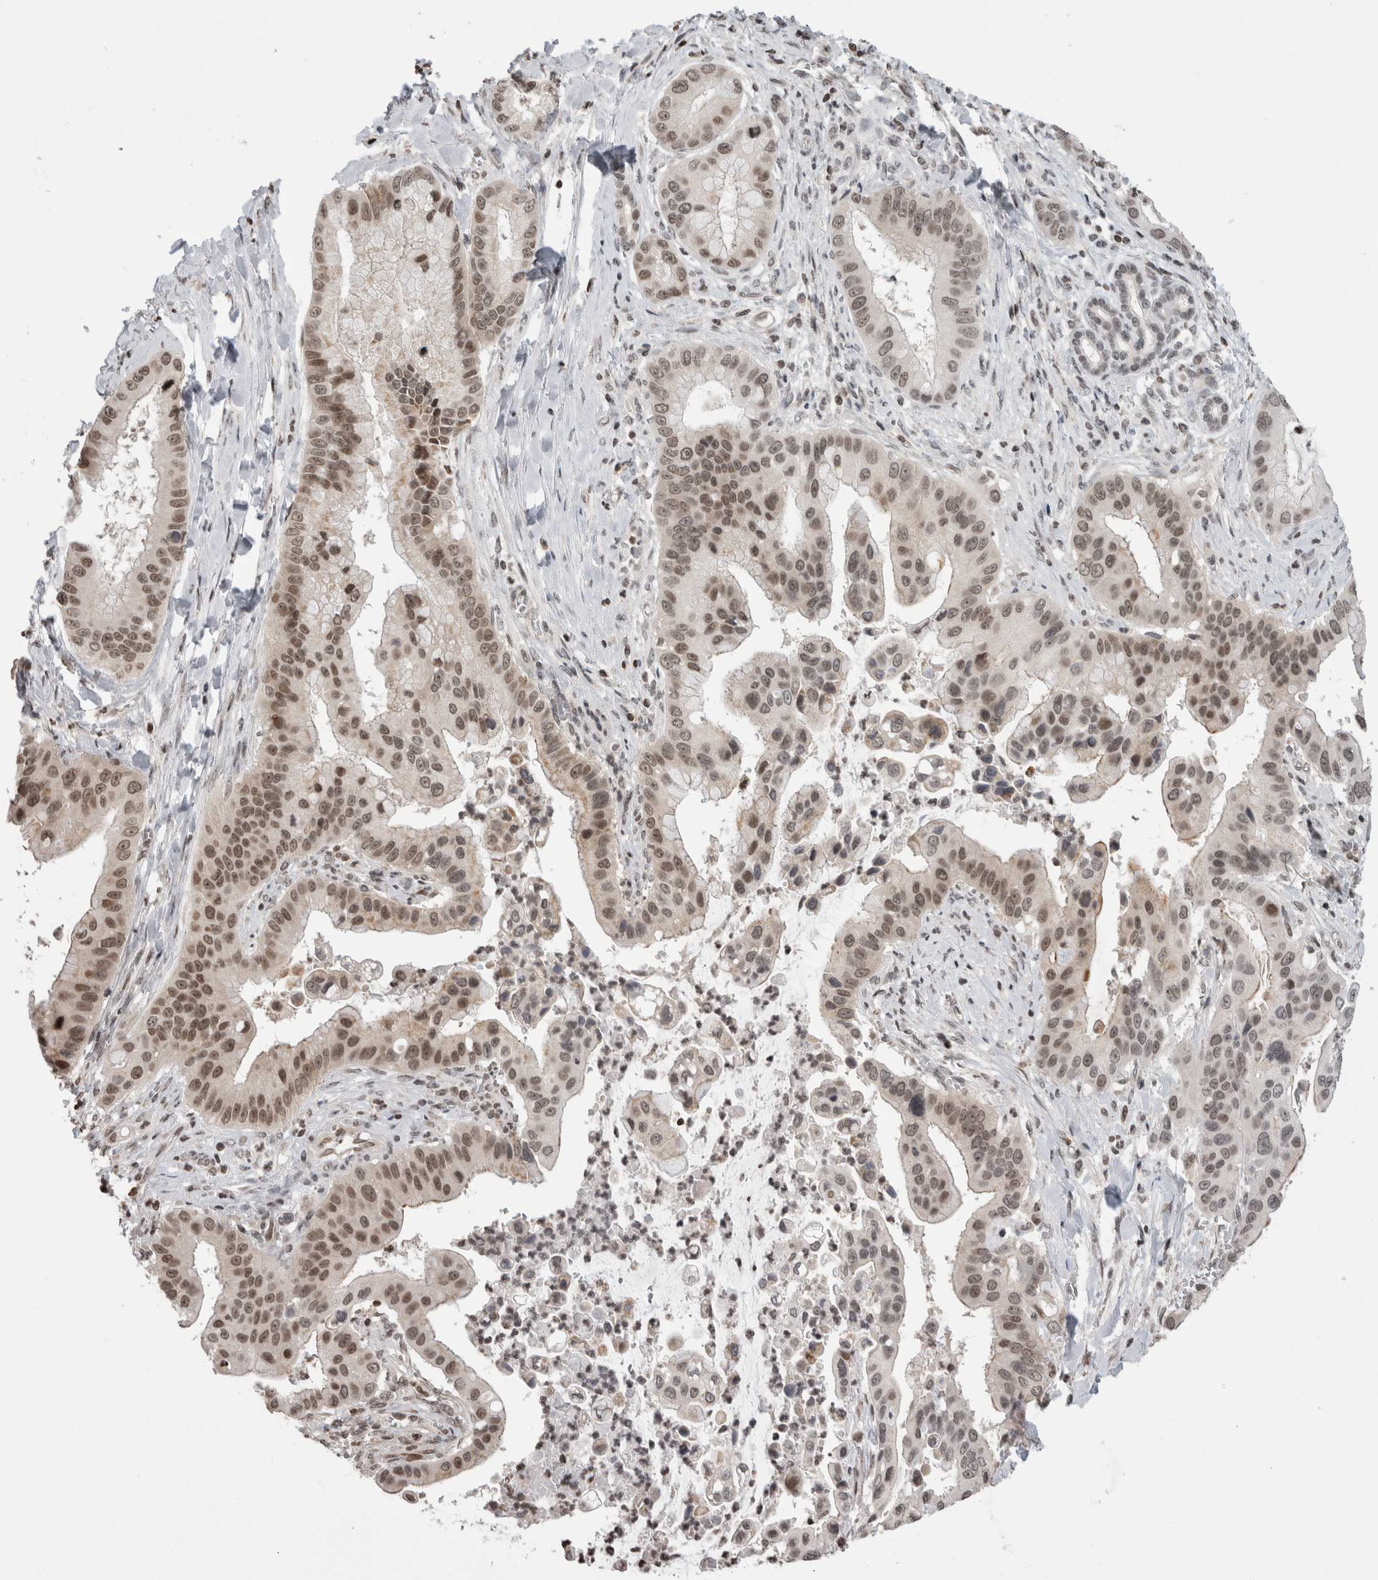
{"staining": {"intensity": "moderate", "quantity": "25%-75%", "location": "nuclear"}, "tissue": "liver cancer", "cell_type": "Tumor cells", "image_type": "cancer", "snomed": [{"axis": "morphology", "description": "Cholangiocarcinoma"}, {"axis": "topography", "description": "Liver"}], "caption": "Immunohistochemistry (IHC) histopathology image of liver cholangiocarcinoma stained for a protein (brown), which displays medium levels of moderate nuclear positivity in about 25%-75% of tumor cells.", "gene": "ZBTB11", "patient": {"sex": "female", "age": 54}}